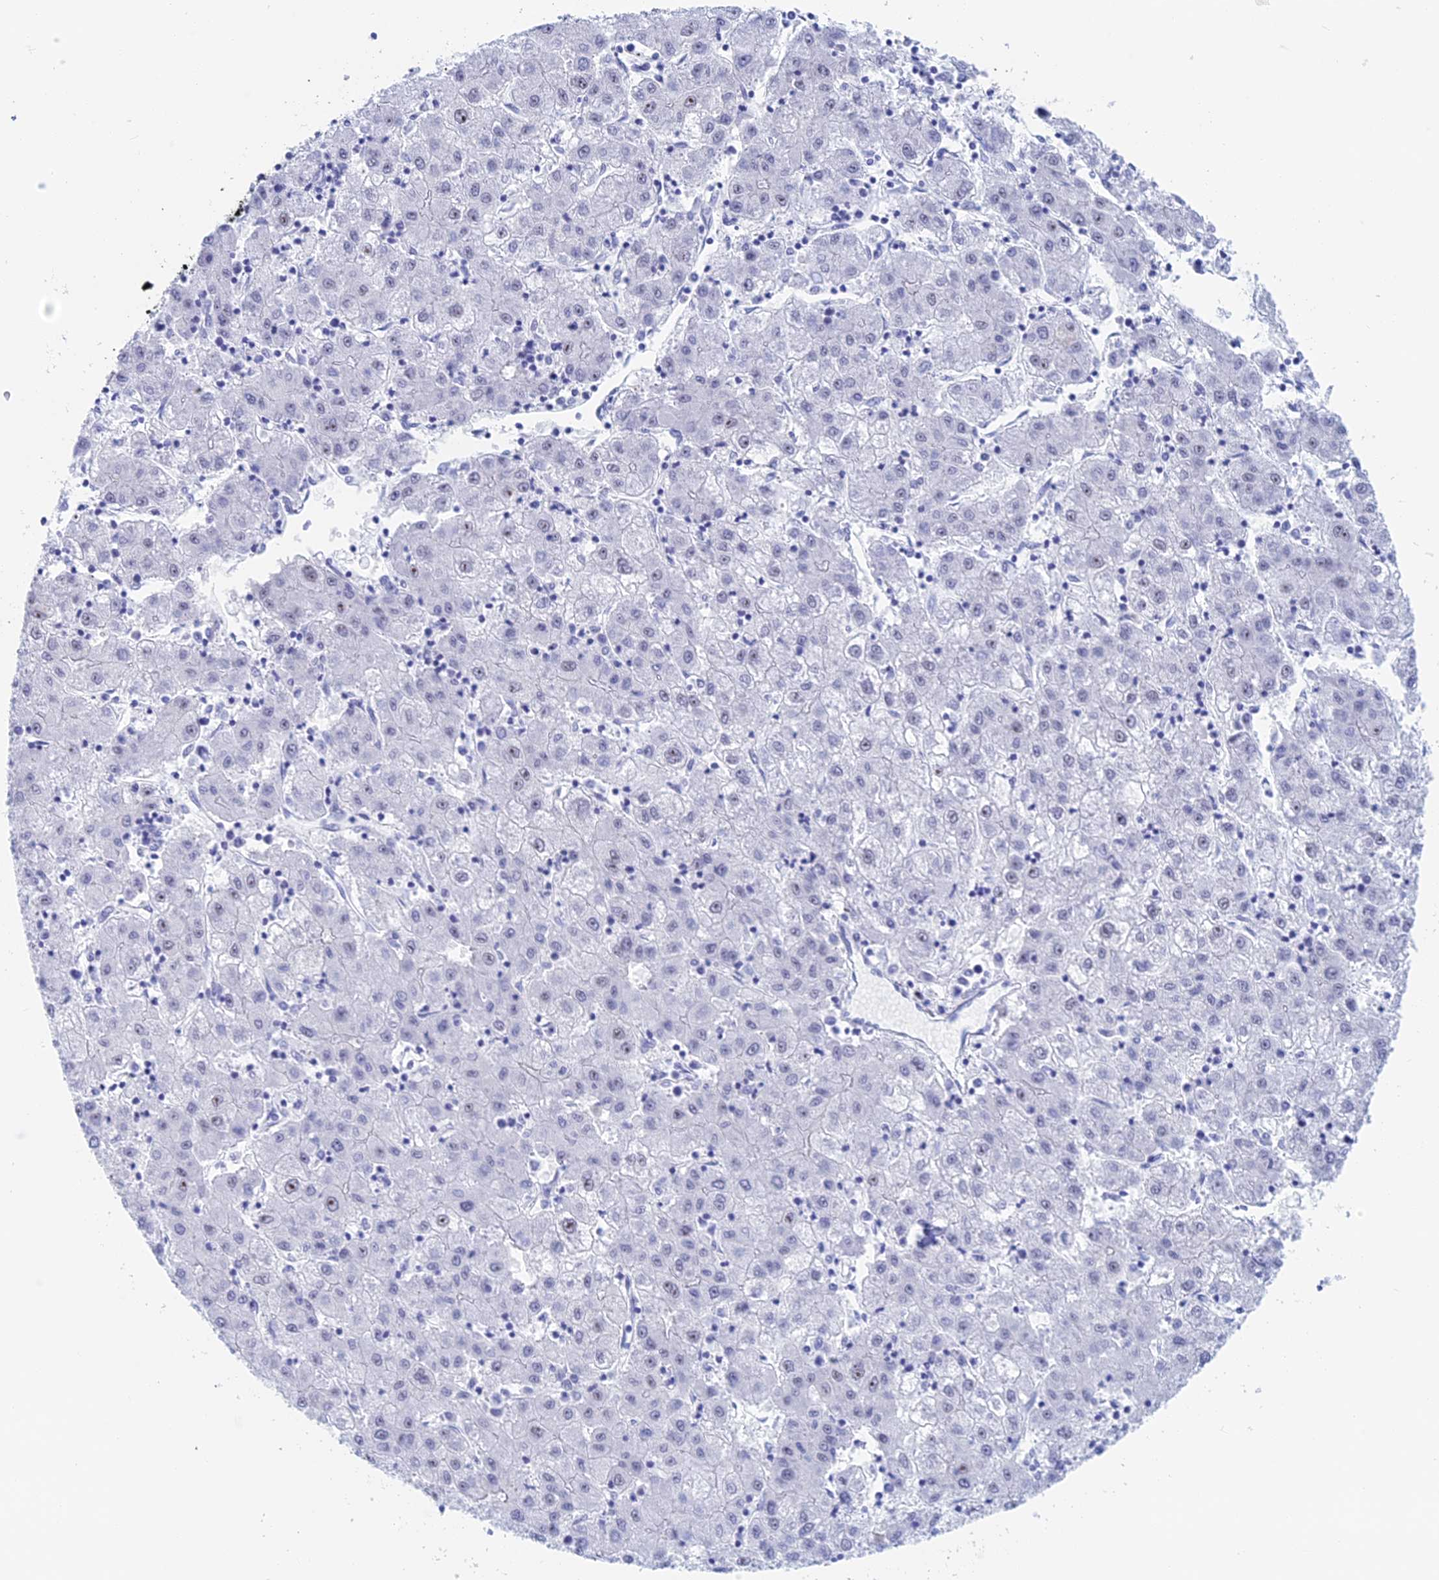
{"staining": {"intensity": "negative", "quantity": "none", "location": "none"}, "tissue": "liver cancer", "cell_type": "Tumor cells", "image_type": "cancer", "snomed": [{"axis": "morphology", "description": "Carcinoma, Hepatocellular, NOS"}, {"axis": "topography", "description": "Liver"}], "caption": "This photomicrograph is of hepatocellular carcinoma (liver) stained with immunohistochemistry to label a protein in brown with the nuclei are counter-stained blue. There is no staining in tumor cells. (DAB (3,3'-diaminobenzidine) IHC, high magnification).", "gene": "ERICH4", "patient": {"sex": "male", "age": 72}}